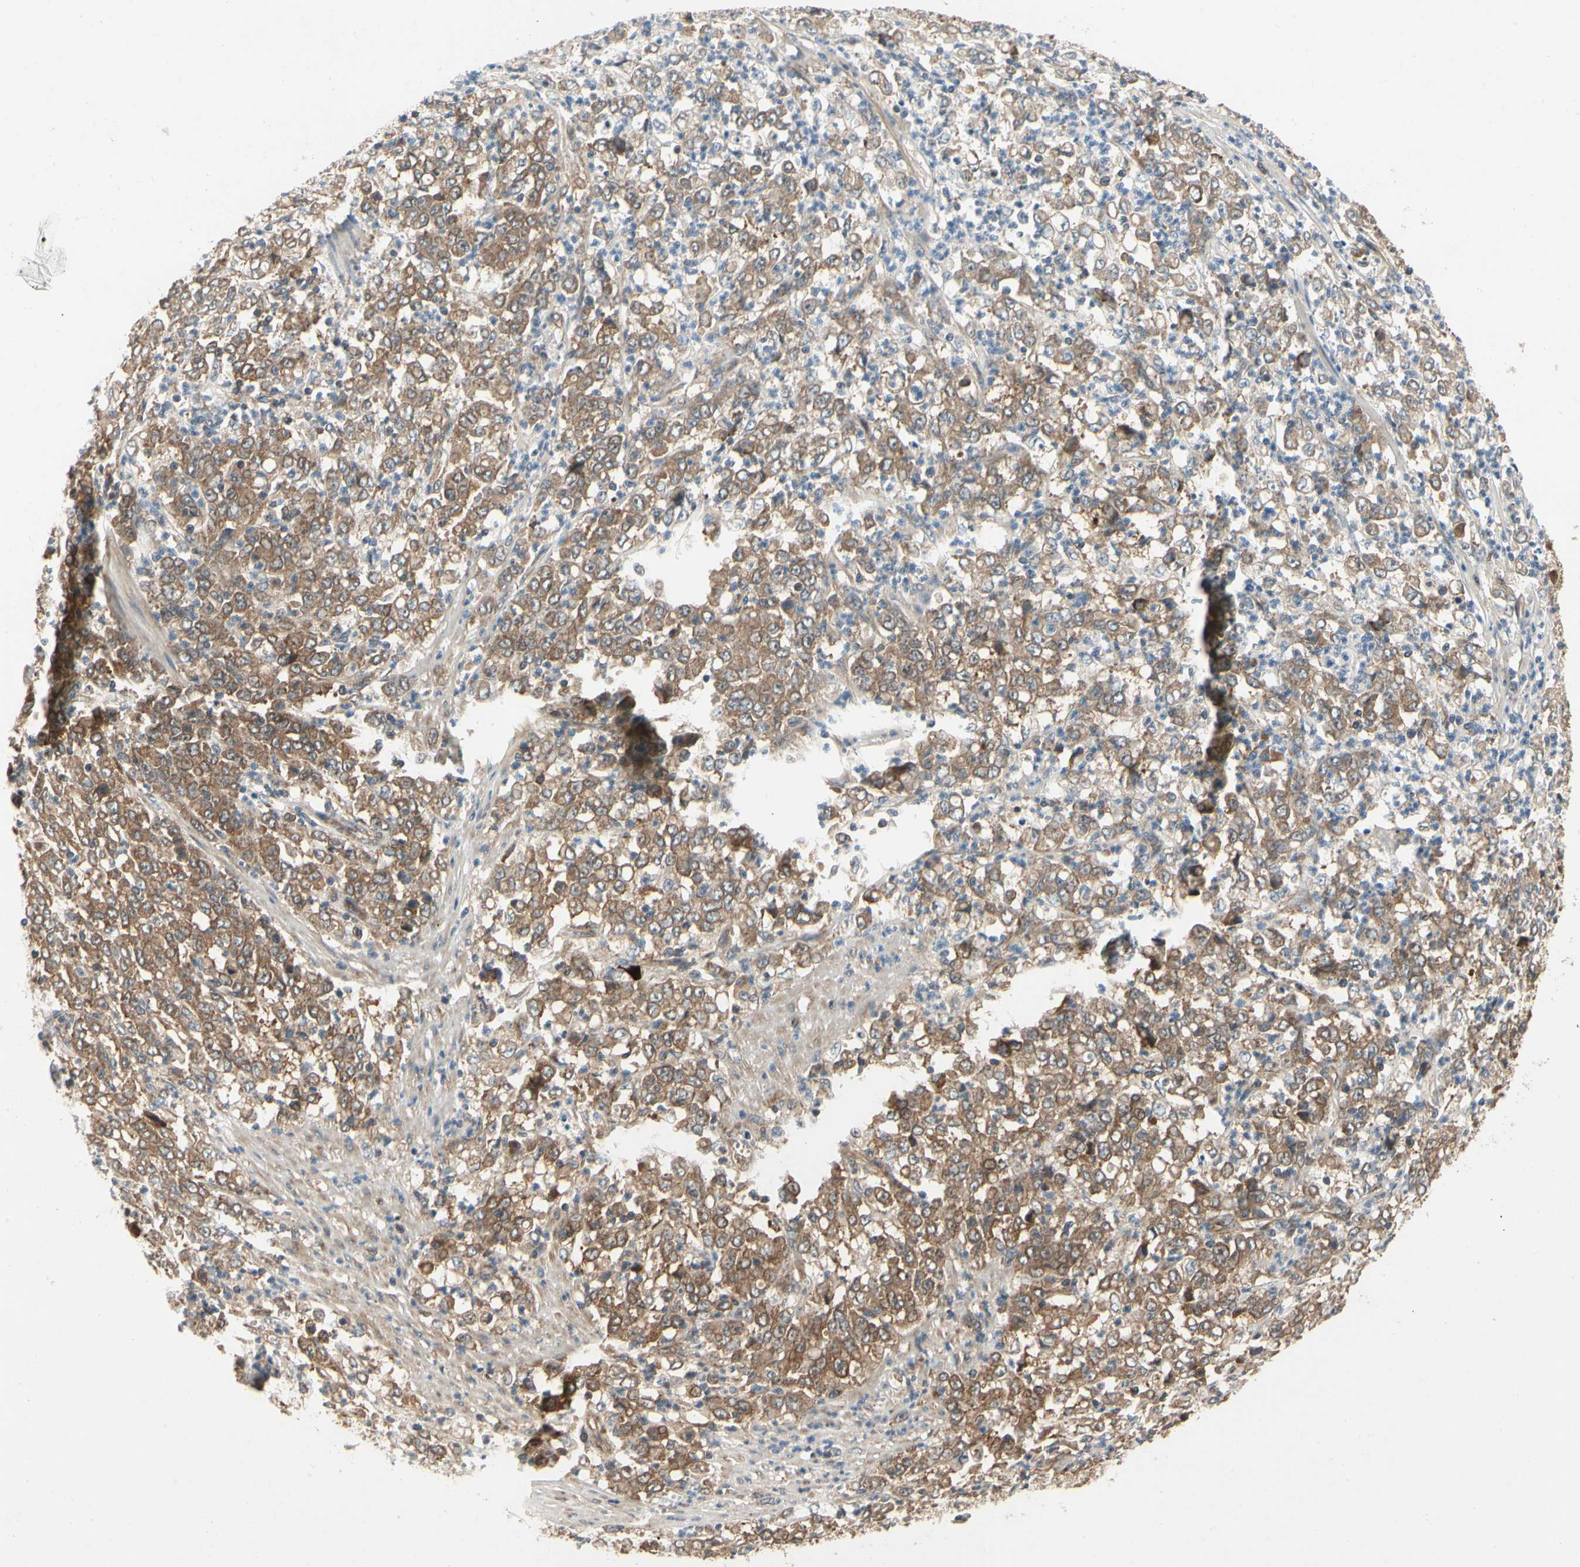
{"staining": {"intensity": "moderate", "quantity": ">75%", "location": "cytoplasmic/membranous"}, "tissue": "stomach cancer", "cell_type": "Tumor cells", "image_type": "cancer", "snomed": [{"axis": "morphology", "description": "Adenocarcinoma, NOS"}, {"axis": "topography", "description": "Stomach, lower"}], "caption": "Adenocarcinoma (stomach) tissue exhibits moderate cytoplasmic/membranous positivity in about >75% of tumor cells", "gene": "TDRP", "patient": {"sex": "female", "age": 71}}